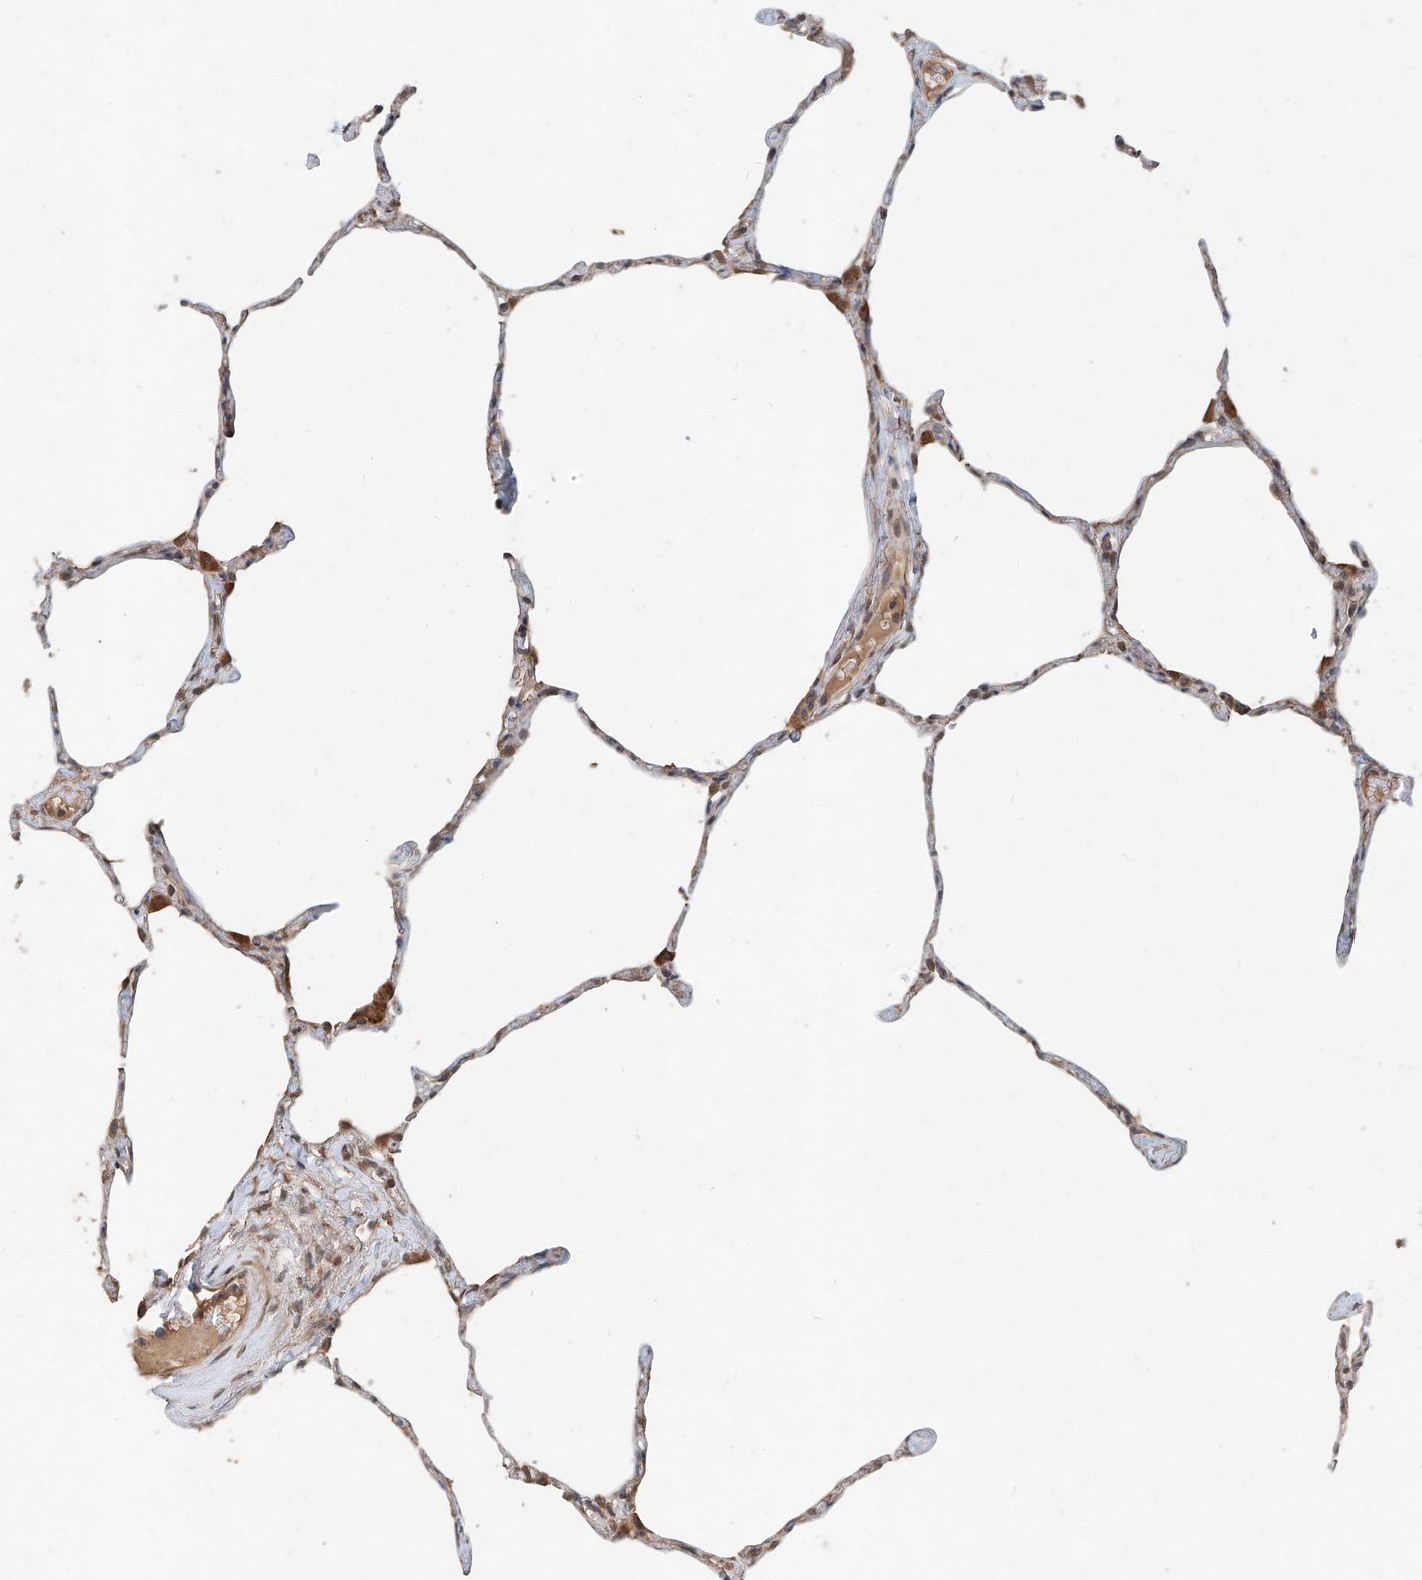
{"staining": {"intensity": "moderate", "quantity": "<25%", "location": "cytoplasmic/membranous"}, "tissue": "lung", "cell_type": "Alveolar cells", "image_type": "normal", "snomed": [{"axis": "morphology", "description": "Normal tissue, NOS"}, {"axis": "topography", "description": "Lung"}], "caption": "An immunohistochemistry photomicrograph of unremarkable tissue is shown. Protein staining in brown shows moderate cytoplasmic/membranous positivity in lung within alveolar cells.", "gene": "STX19", "patient": {"sex": "male", "age": 65}}